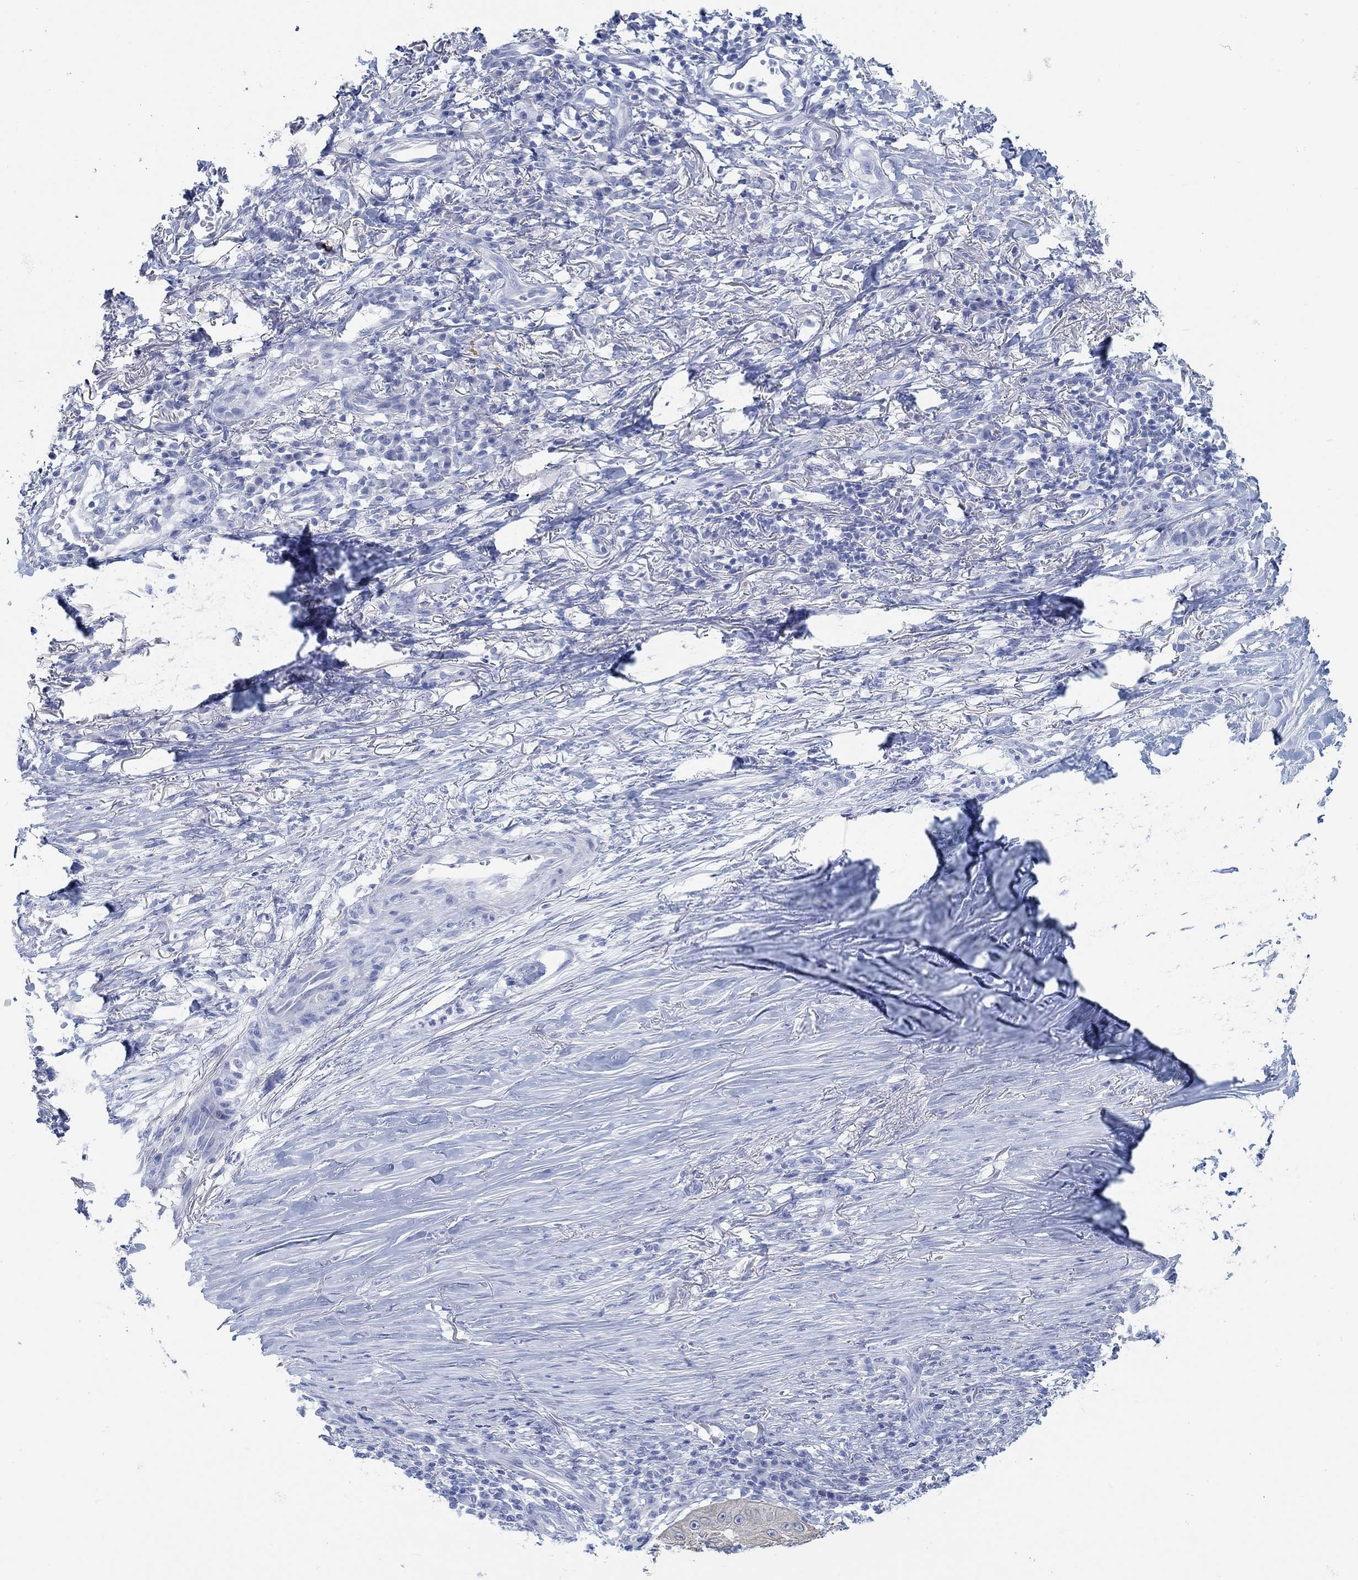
{"staining": {"intensity": "weak", "quantity": "<25%", "location": "cytoplasmic/membranous"}, "tissue": "skin cancer", "cell_type": "Tumor cells", "image_type": "cancer", "snomed": [{"axis": "morphology", "description": "Squamous cell carcinoma, NOS"}, {"axis": "topography", "description": "Skin"}], "caption": "An image of squamous cell carcinoma (skin) stained for a protein demonstrates no brown staining in tumor cells. (Immunohistochemistry (ihc), brightfield microscopy, high magnification).", "gene": "AK8", "patient": {"sex": "male", "age": 70}}